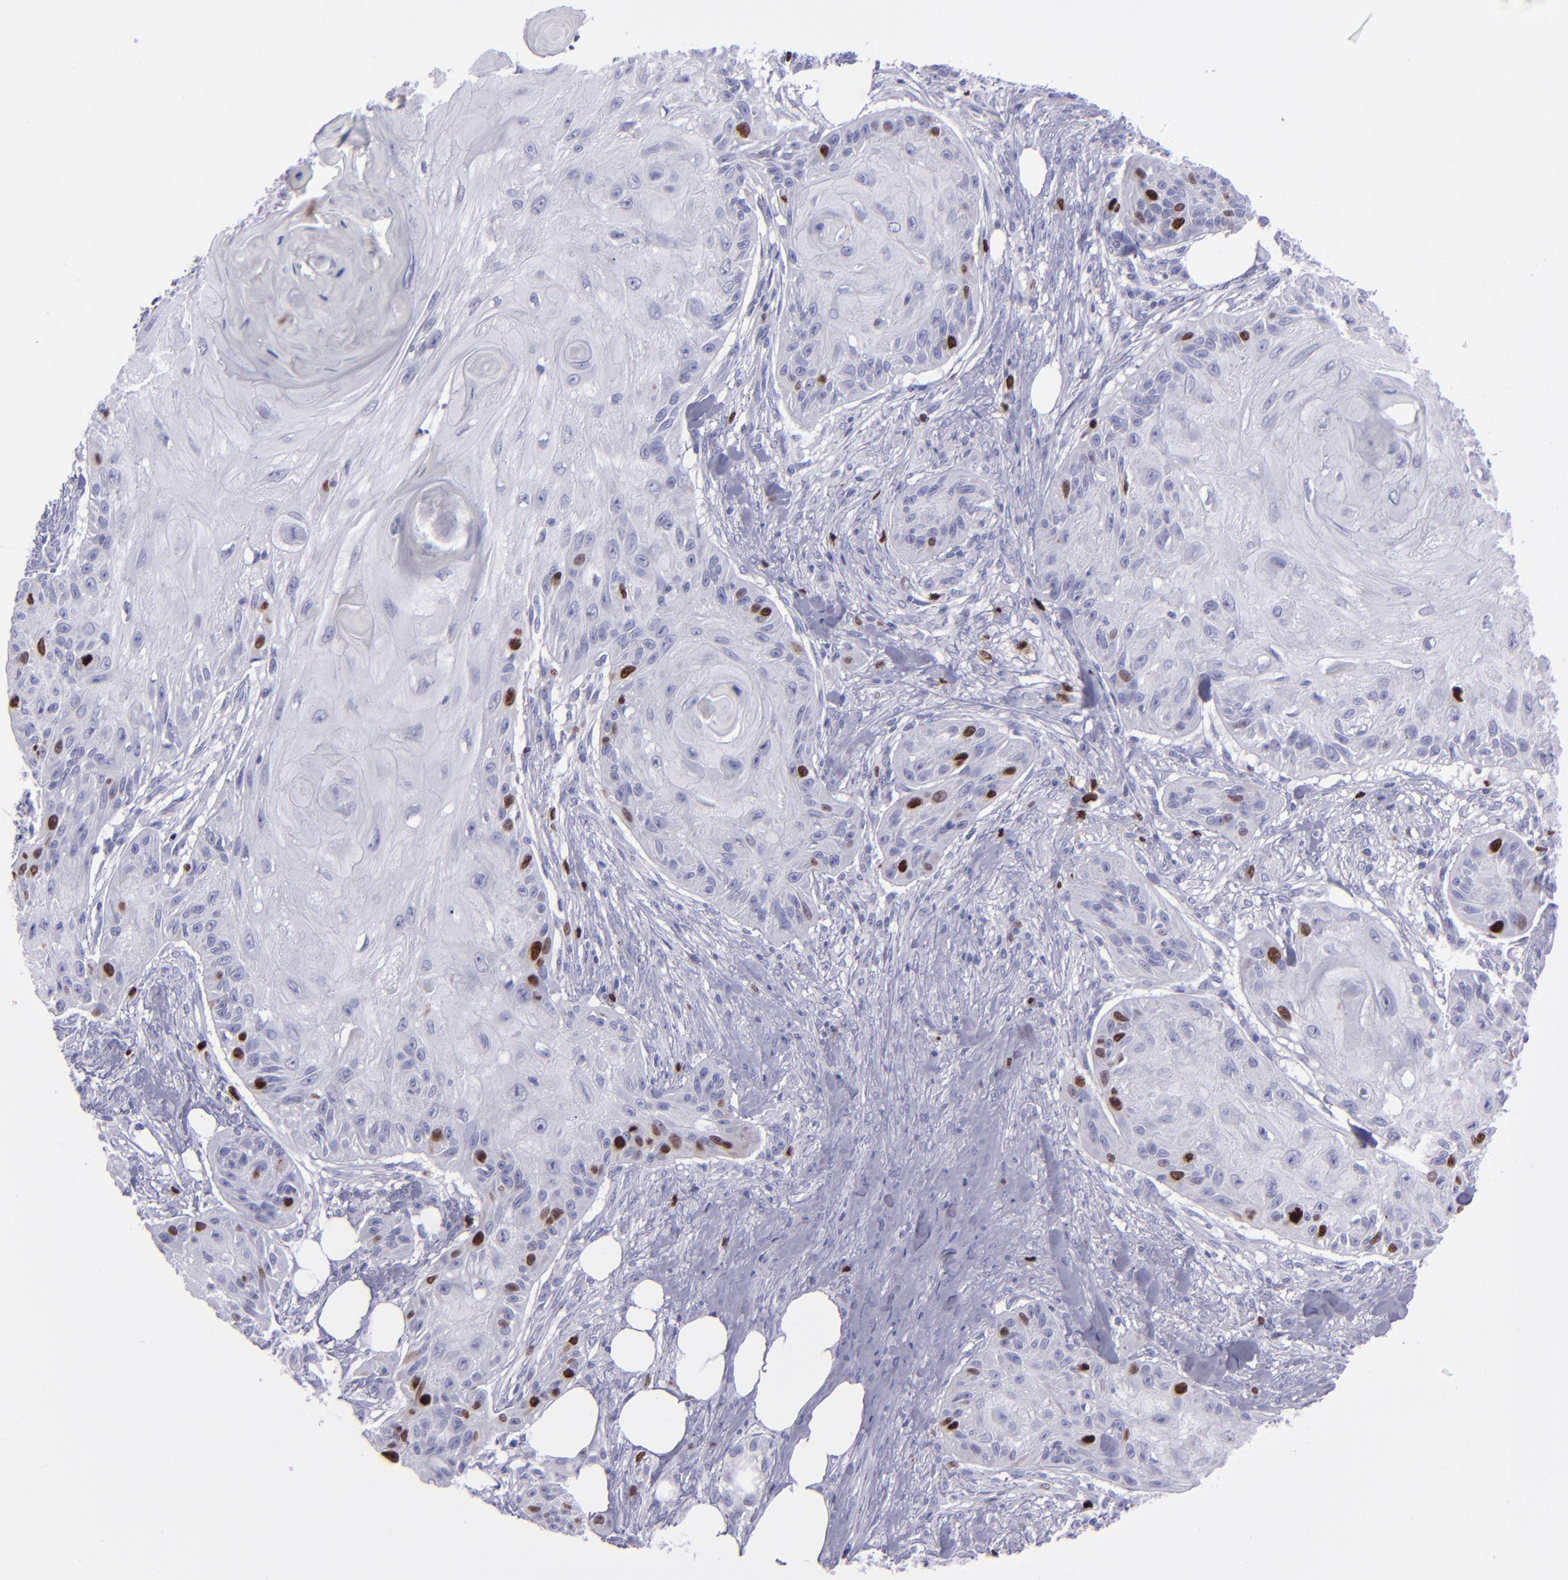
{"staining": {"intensity": "strong", "quantity": "<25%", "location": "nuclear"}, "tissue": "skin cancer", "cell_type": "Tumor cells", "image_type": "cancer", "snomed": [{"axis": "morphology", "description": "Squamous cell carcinoma, NOS"}, {"axis": "topography", "description": "Skin"}], "caption": "DAB (3,3'-diaminobenzidine) immunohistochemical staining of human squamous cell carcinoma (skin) exhibits strong nuclear protein expression in about <25% of tumor cells.", "gene": "TOP2A", "patient": {"sex": "female", "age": 88}}